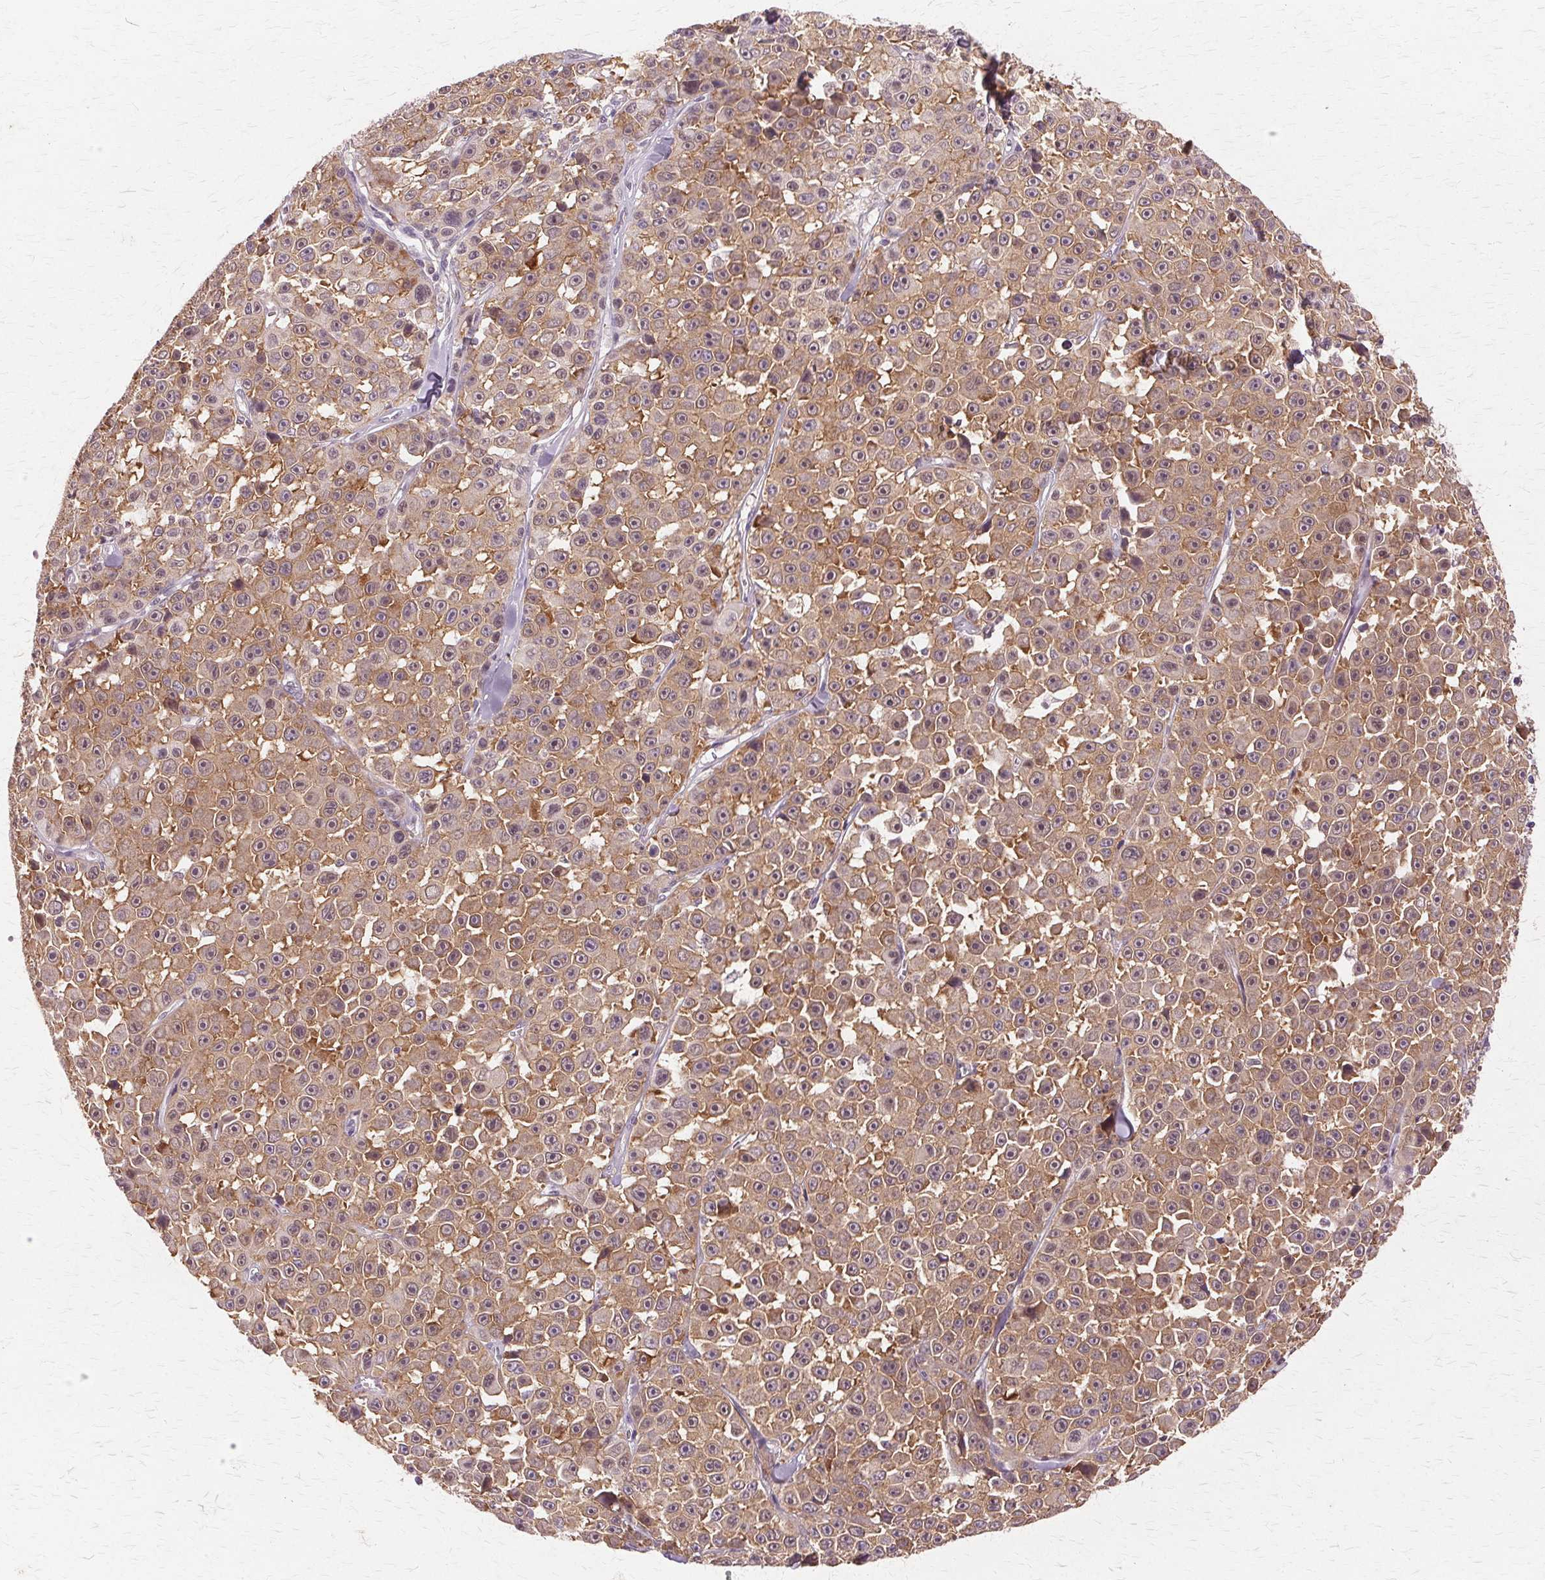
{"staining": {"intensity": "moderate", "quantity": ">75%", "location": "cytoplasmic/membranous,nuclear"}, "tissue": "melanoma", "cell_type": "Tumor cells", "image_type": "cancer", "snomed": [{"axis": "morphology", "description": "Malignant melanoma, NOS"}, {"axis": "topography", "description": "Skin"}], "caption": "A photomicrograph showing moderate cytoplasmic/membranous and nuclear expression in about >75% of tumor cells in malignant melanoma, as visualized by brown immunohistochemical staining.", "gene": "PRMT5", "patient": {"sex": "female", "age": 66}}